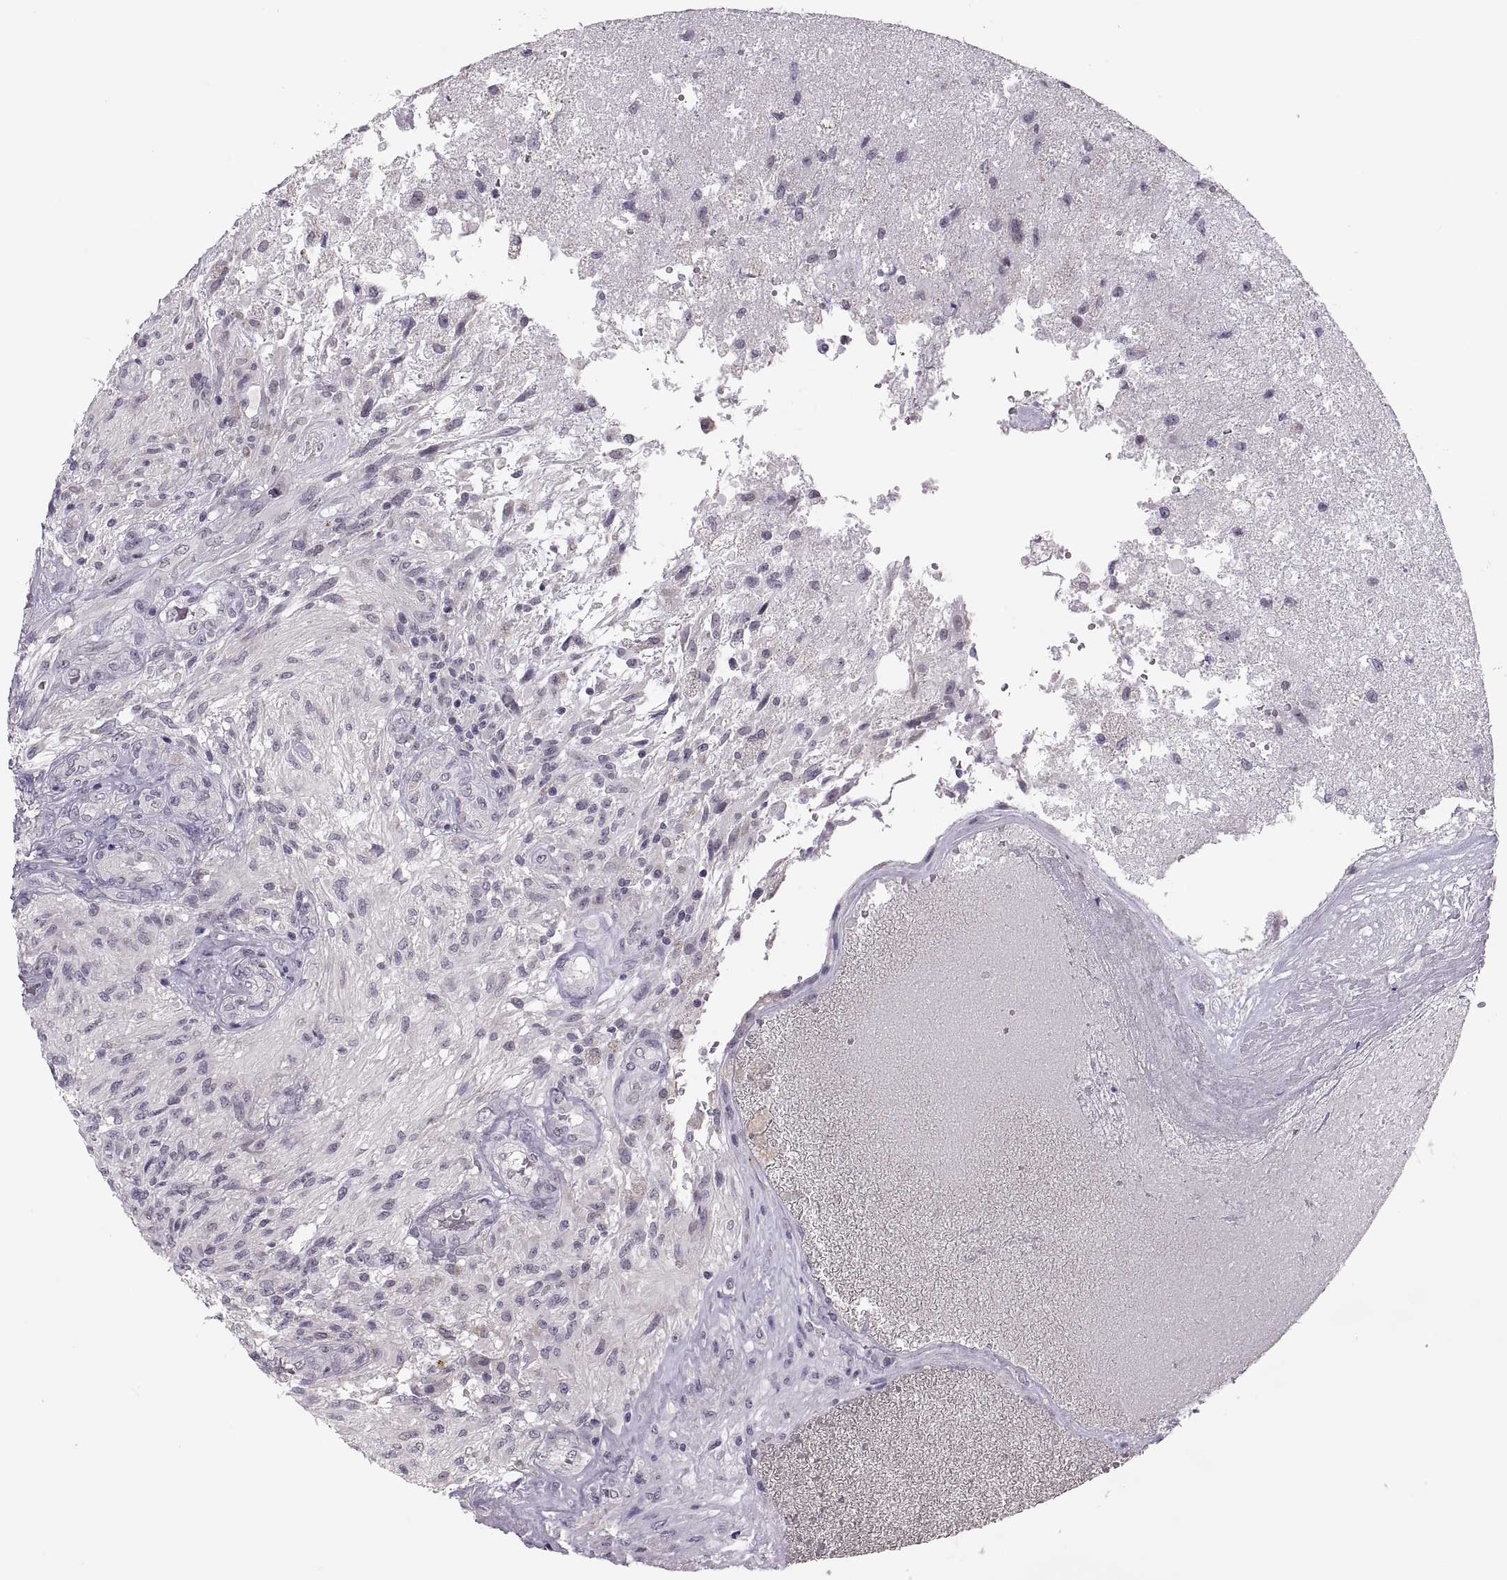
{"staining": {"intensity": "negative", "quantity": "none", "location": "none"}, "tissue": "glioma", "cell_type": "Tumor cells", "image_type": "cancer", "snomed": [{"axis": "morphology", "description": "Glioma, malignant, High grade"}, {"axis": "topography", "description": "Brain"}], "caption": "Image shows no significant protein staining in tumor cells of glioma. (DAB immunohistochemistry, high magnification).", "gene": "ADH6", "patient": {"sex": "male", "age": 56}}